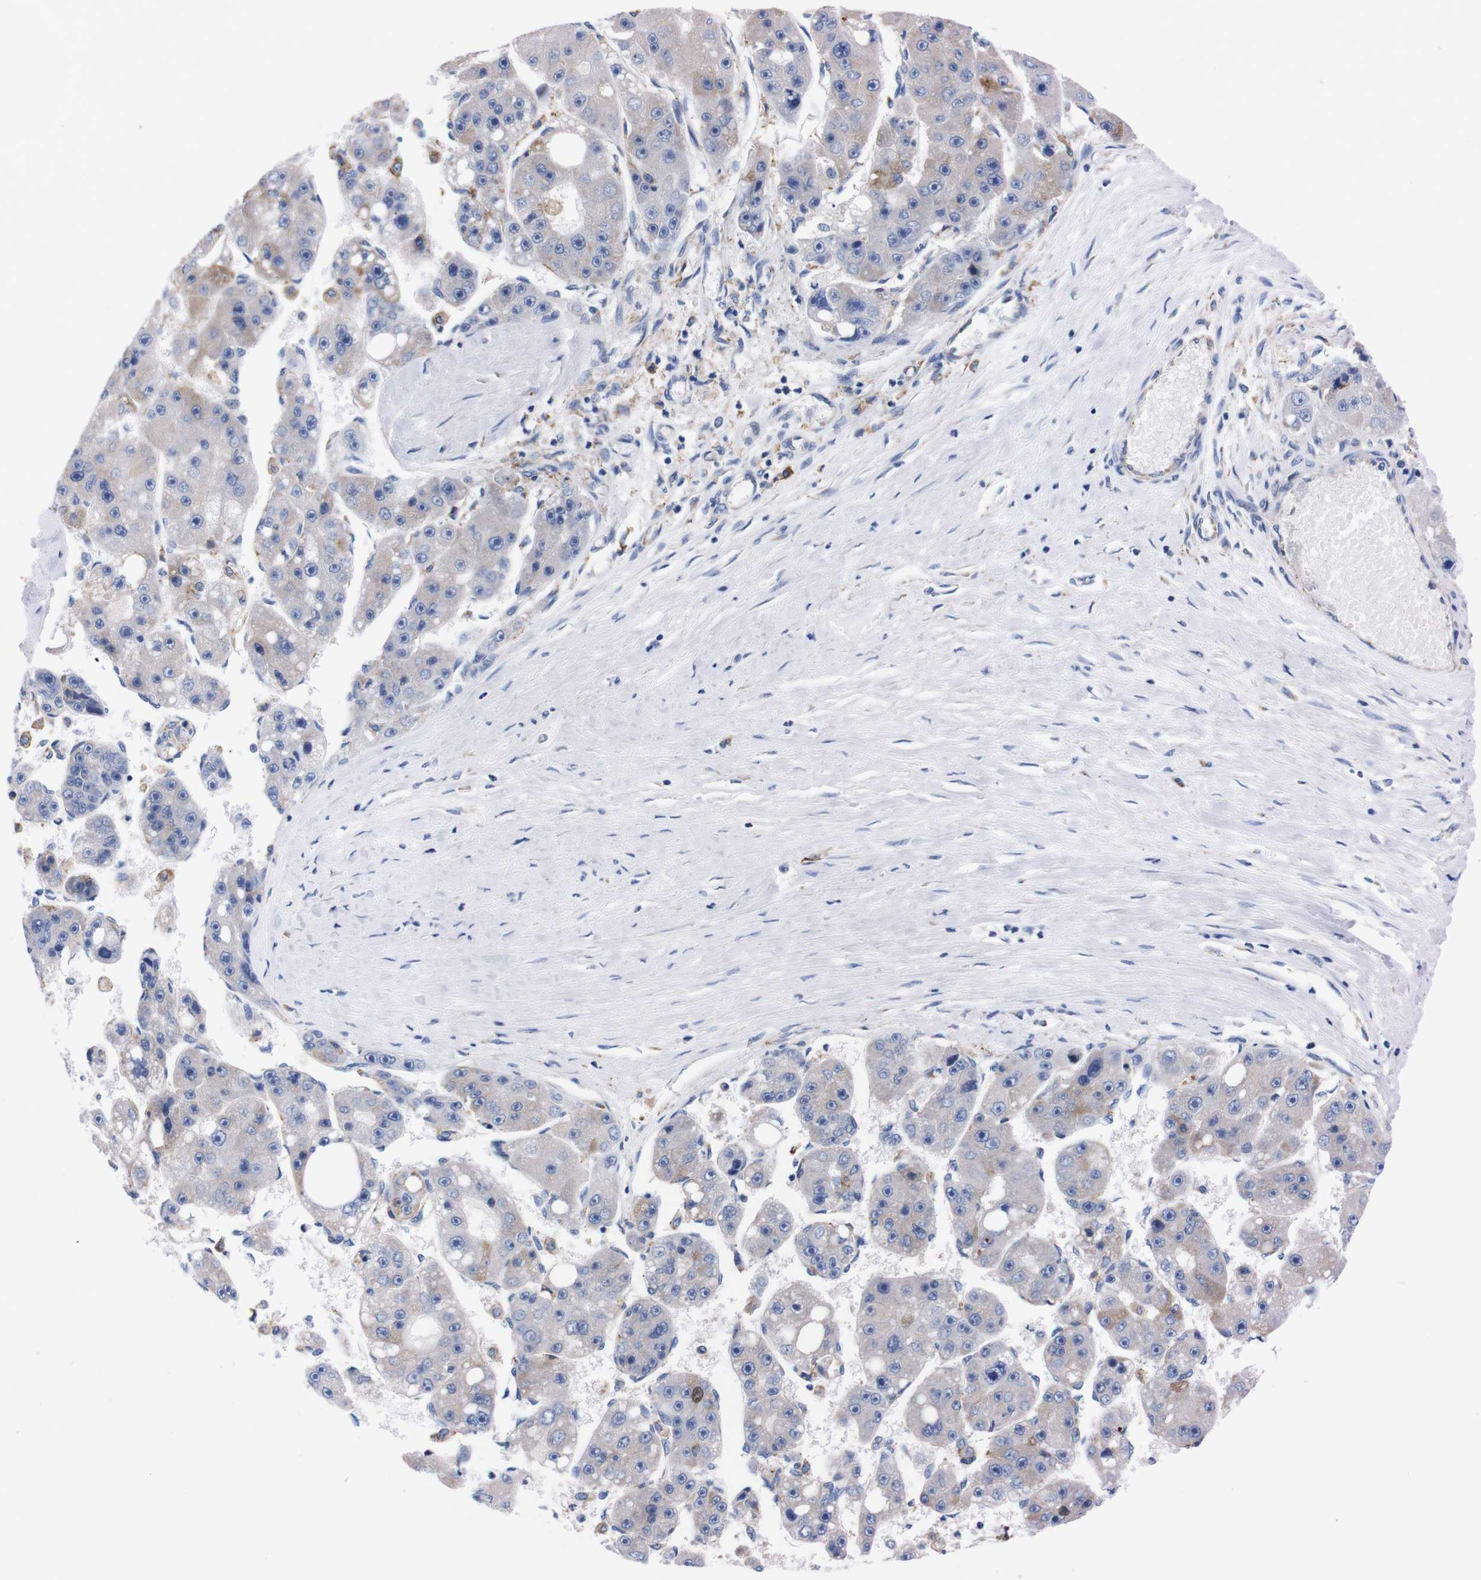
{"staining": {"intensity": "weak", "quantity": "<25%", "location": "cytoplasmic/membranous"}, "tissue": "liver cancer", "cell_type": "Tumor cells", "image_type": "cancer", "snomed": [{"axis": "morphology", "description": "Carcinoma, Hepatocellular, NOS"}, {"axis": "topography", "description": "Liver"}], "caption": "The histopathology image demonstrates no staining of tumor cells in liver hepatocellular carcinoma. (Immunohistochemistry, brightfield microscopy, high magnification).", "gene": "NEBL", "patient": {"sex": "female", "age": 61}}